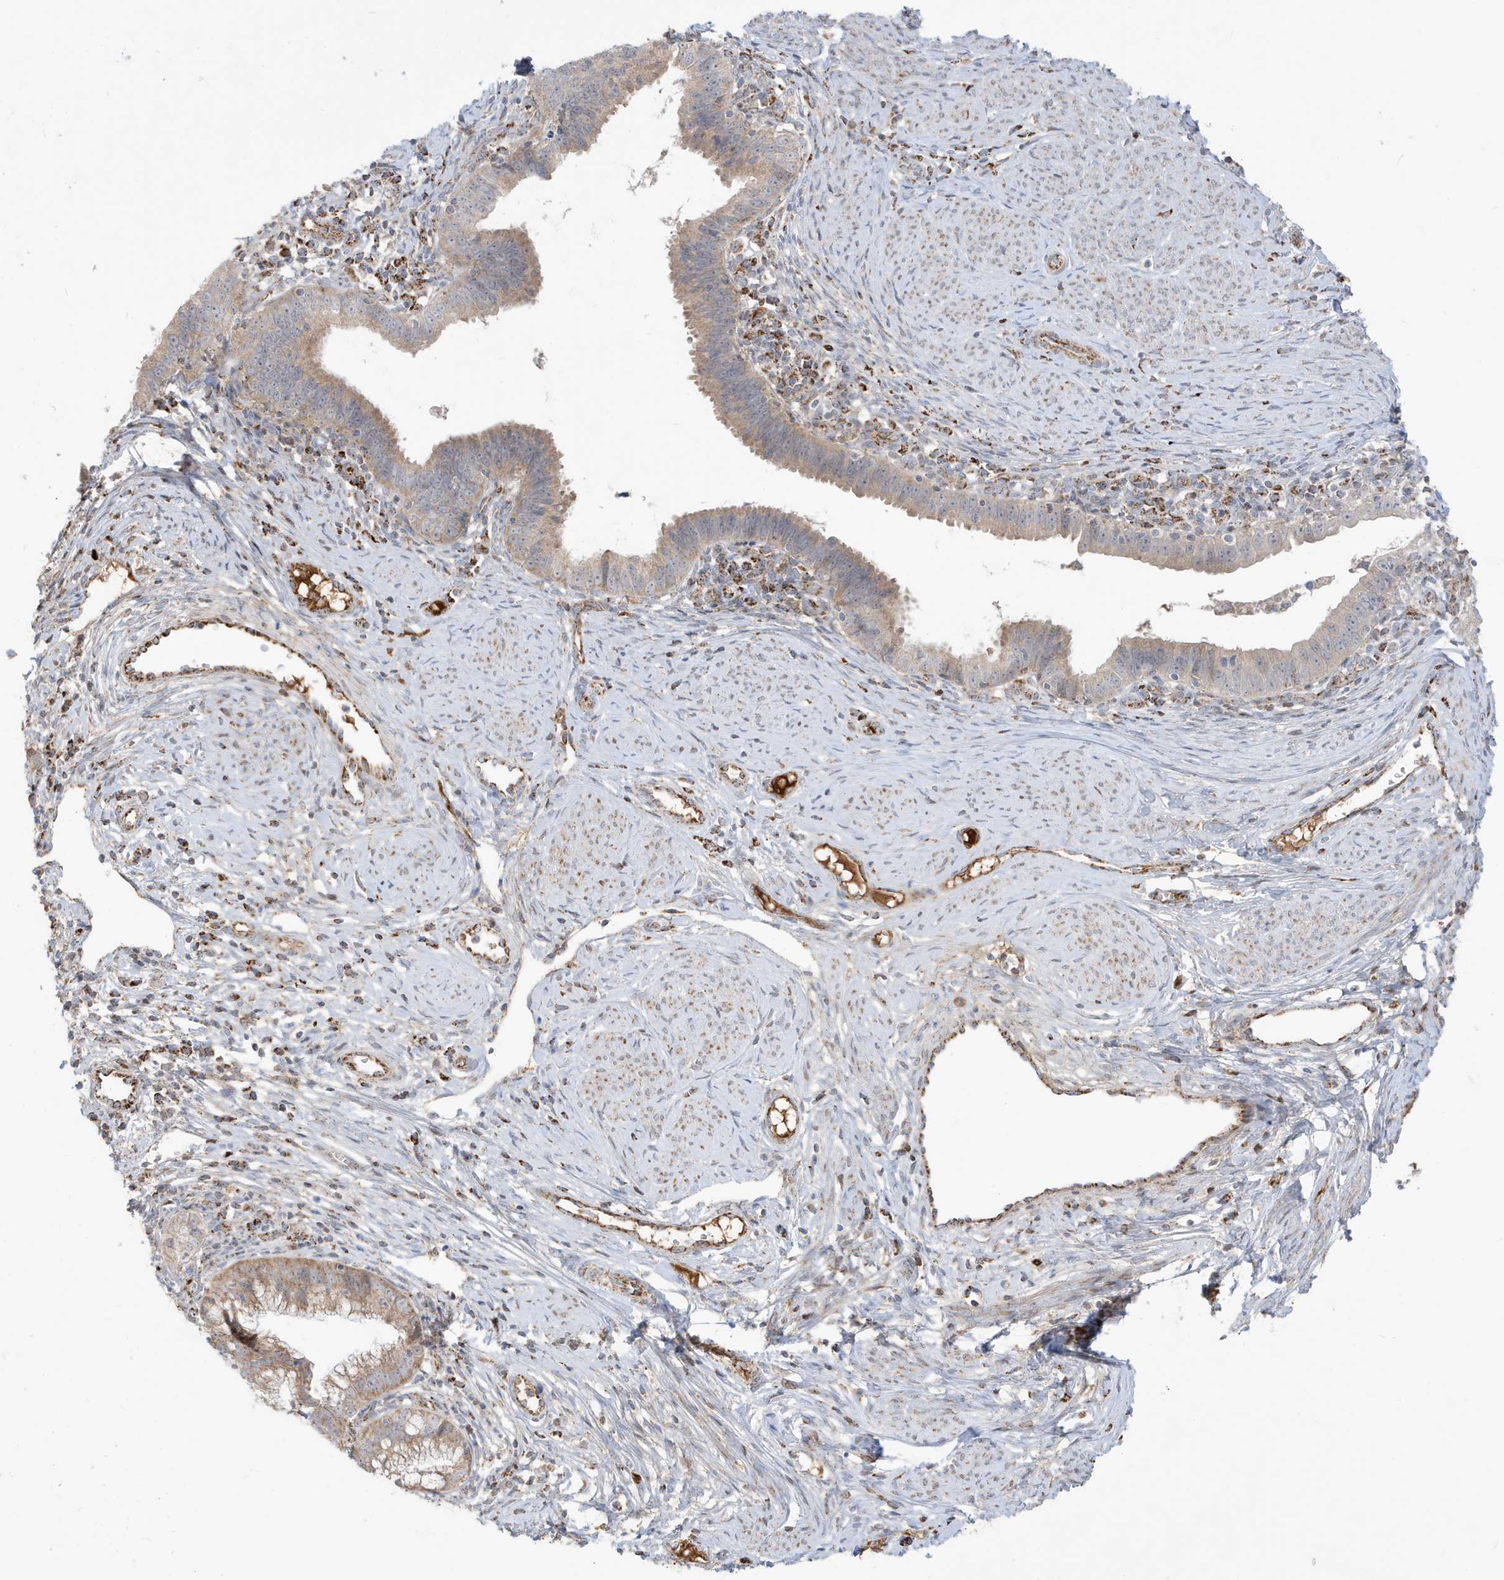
{"staining": {"intensity": "moderate", "quantity": "25%-75%", "location": "cytoplasmic/membranous"}, "tissue": "cervical cancer", "cell_type": "Tumor cells", "image_type": "cancer", "snomed": [{"axis": "morphology", "description": "Adenocarcinoma, NOS"}, {"axis": "topography", "description": "Cervix"}], "caption": "Protein staining of adenocarcinoma (cervical) tissue shows moderate cytoplasmic/membranous positivity in approximately 25%-75% of tumor cells. (IHC, brightfield microscopy, high magnification).", "gene": "IFT57", "patient": {"sex": "female", "age": 36}}